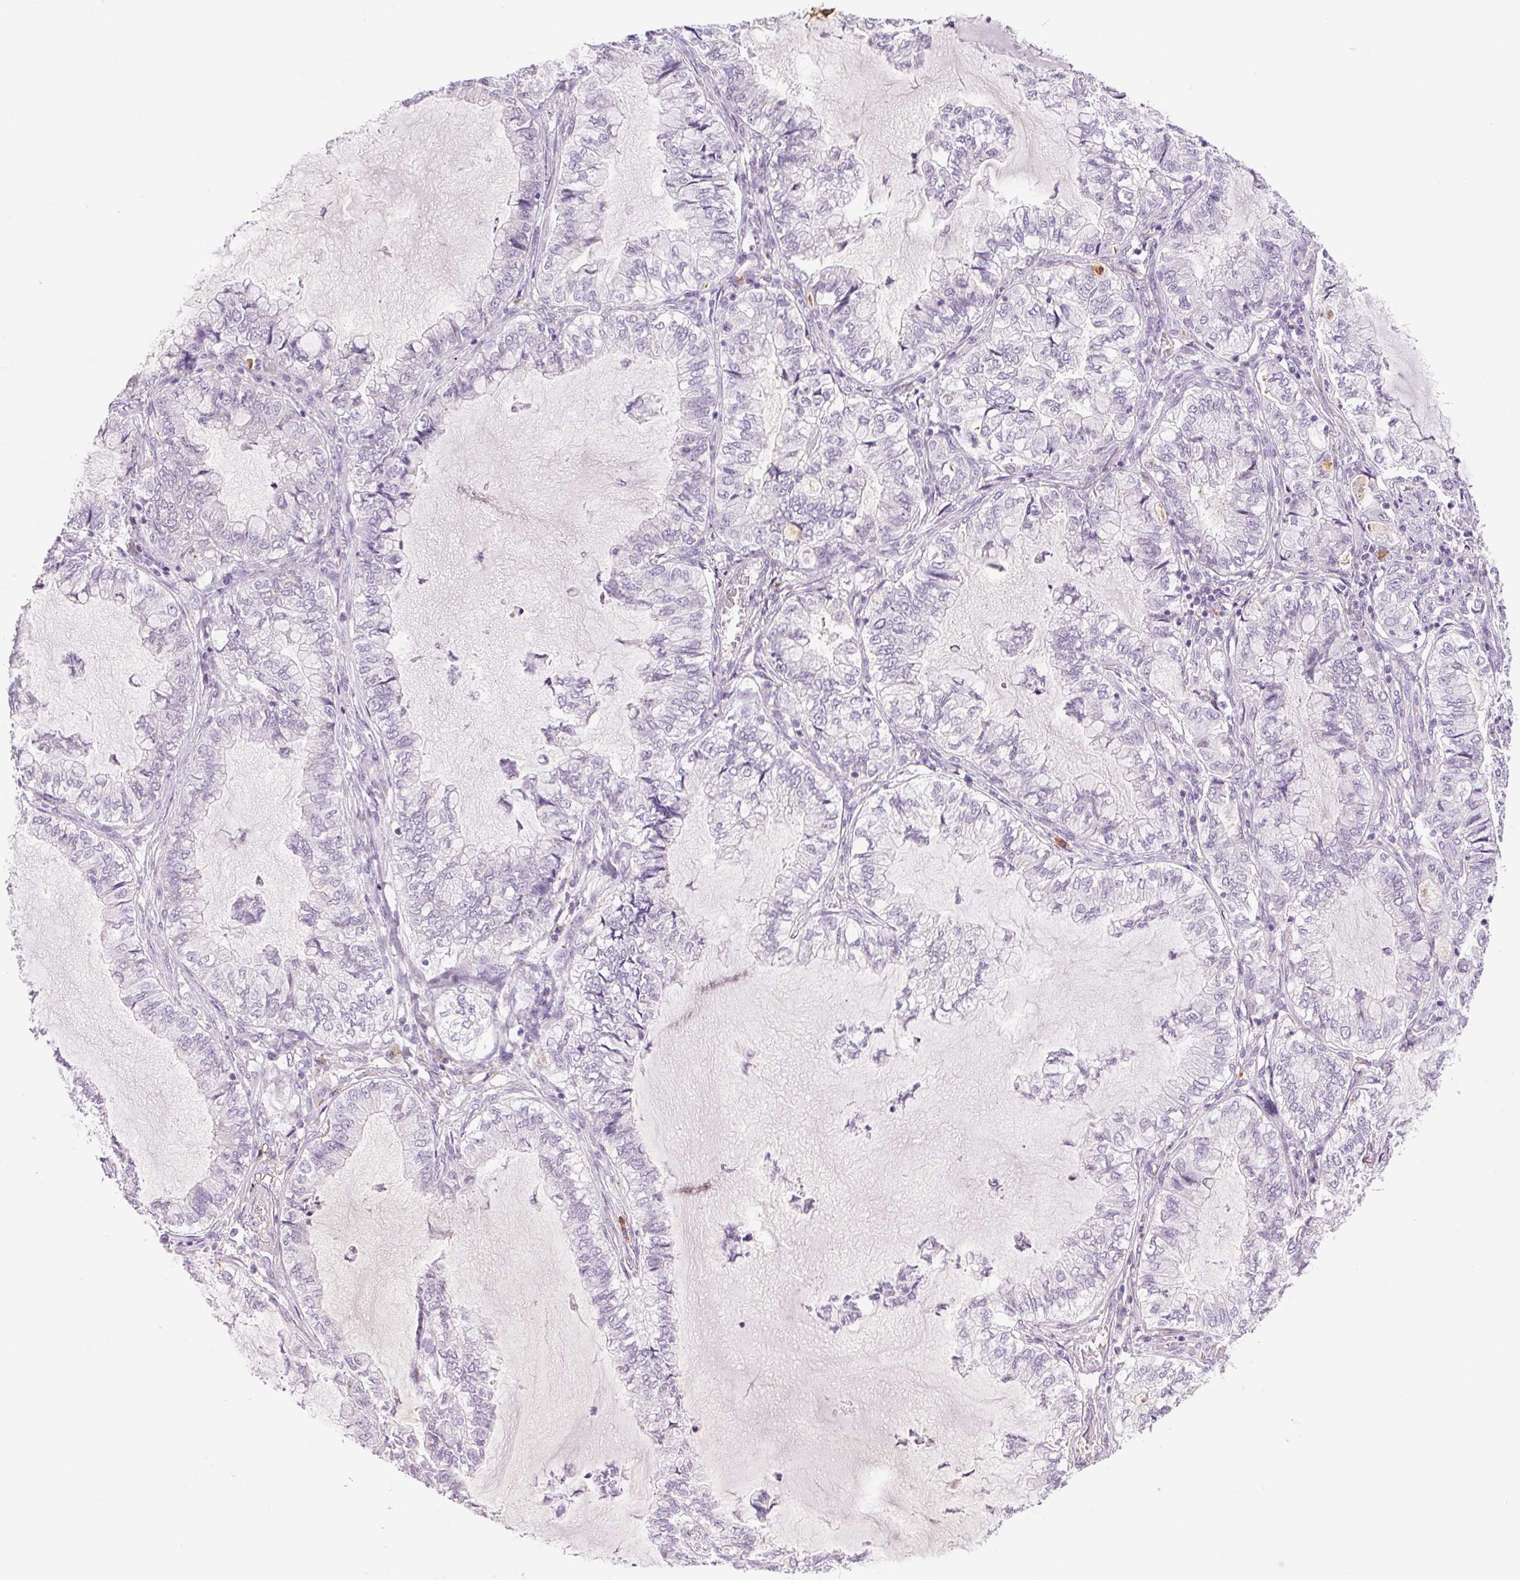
{"staining": {"intensity": "negative", "quantity": "none", "location": "none"}, "tissue": "lung cancer", "cell_type": "Tumor cells", "image_type": "cancer", "snomed": [{"axis": "morphology", "description": "Adenocarcinoma, NOS"}, {"axis": "topography", "description": "Lymph node"}, {"axis": "topography", "description": "Lung"}], "caption": "A micrograph of human lung cancer (adenocarcinoma) is negative for staining in tumor cells.", "gene": "IFIT1B", "patient": {"sex": "male", "age": 66}}